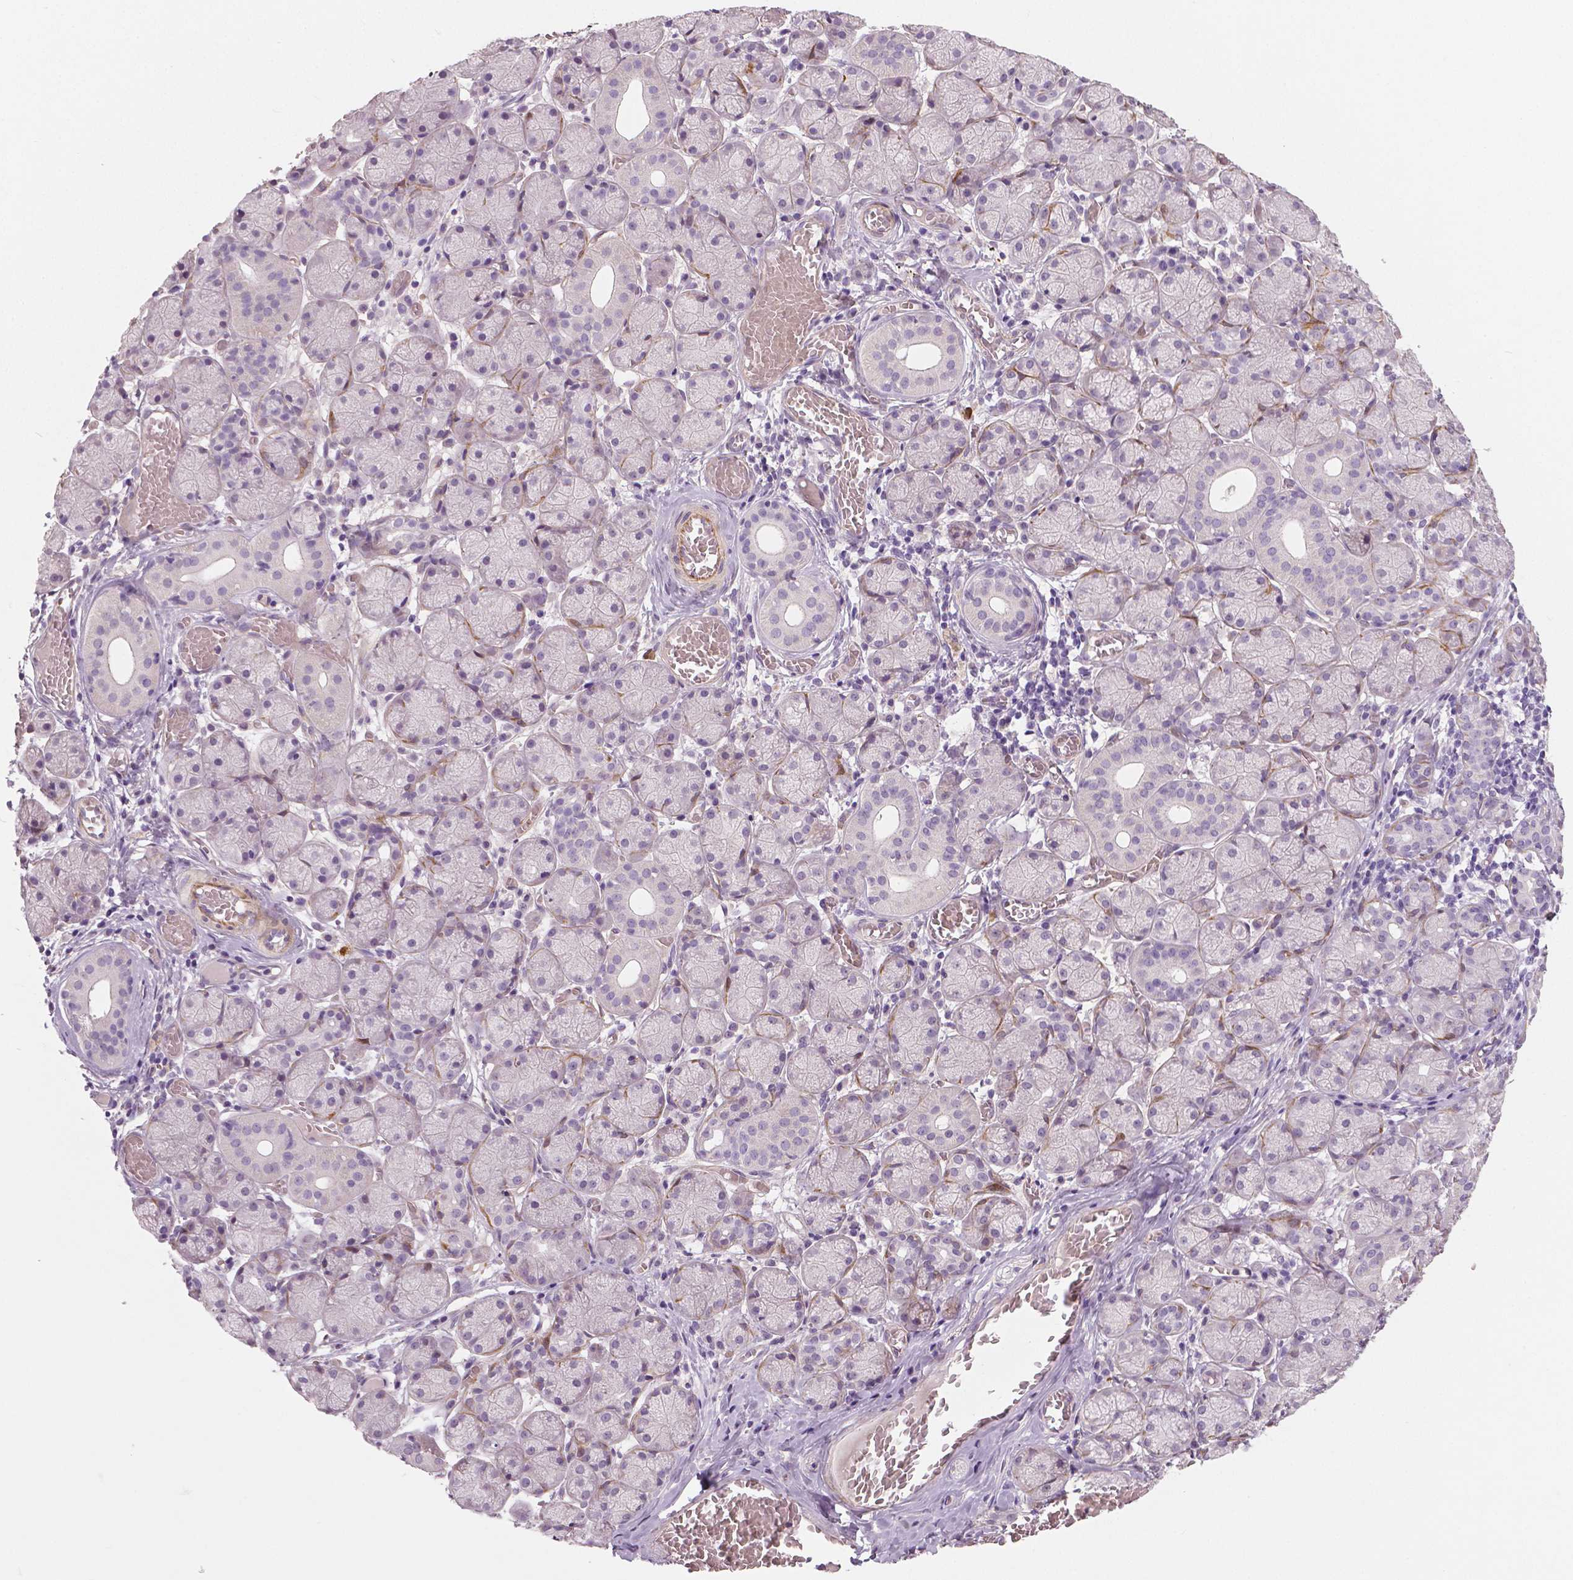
{"staining": {"intensity": "negative", "quantity": "none", "location": "none"}, "tissue": "salivary gland", "cell_type": "Glandular cells", "image_type": "normal", "snomed": [{"axis": "morphology", "description": "Normal tissue, NOS"}, {"axis": "topography", "description": "Salivary gland"}, {"axis": "topography", "description": "Peripheral nerve tissue"}], "caption": "Immunohistochemistry micrograph of unremarkable salivary gland: human salivary gland stained with DAB (3,3'-diaminobenzidine) exhibits no significant protein positivity in glandular cells.", "gene": "FLT1", "patient": {"sex": "female", "age": 24}}